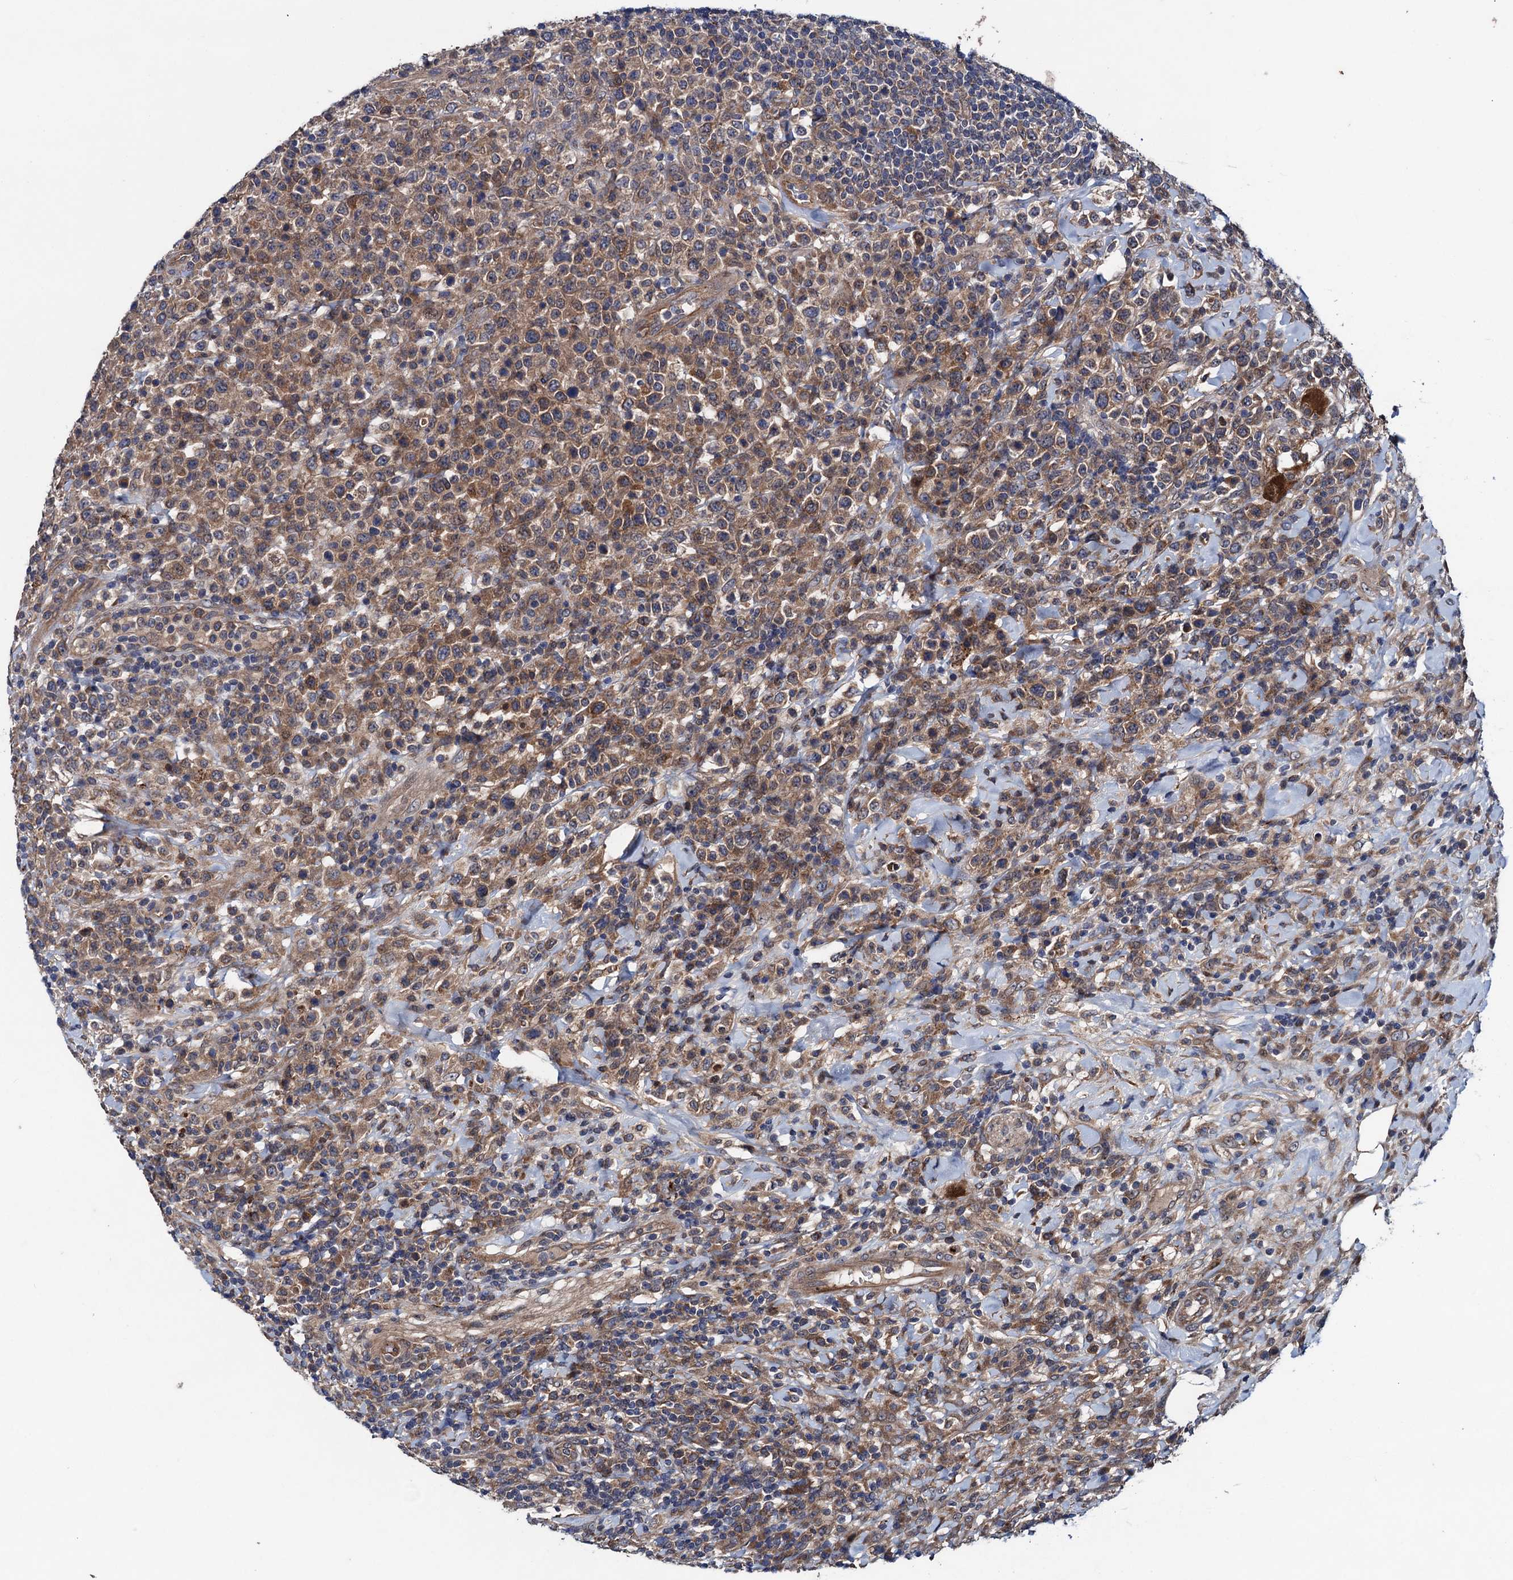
{"staining": {"intensity": "moderate", "quantity": ">75%", "location": "cytoplasmic/membranous"}, "tissue": "lymphoma", "cell_type": "Tumor cells", "image_type": "cancer", "snomed": [{"axis": "morphology", "description": "Malignant lymphoma, non-Hodgkin's type, High grade"}, {"axis": "topography", "description": "Colon"}], "caption": "Immunohistochemical staining of human lymphoma displays medium levels of moderate cytoplasmic/membranous positivity in about >75% of tumor cells.", "gene": "BLTP3B", "patient": {"sex": "female", "age": 53}}